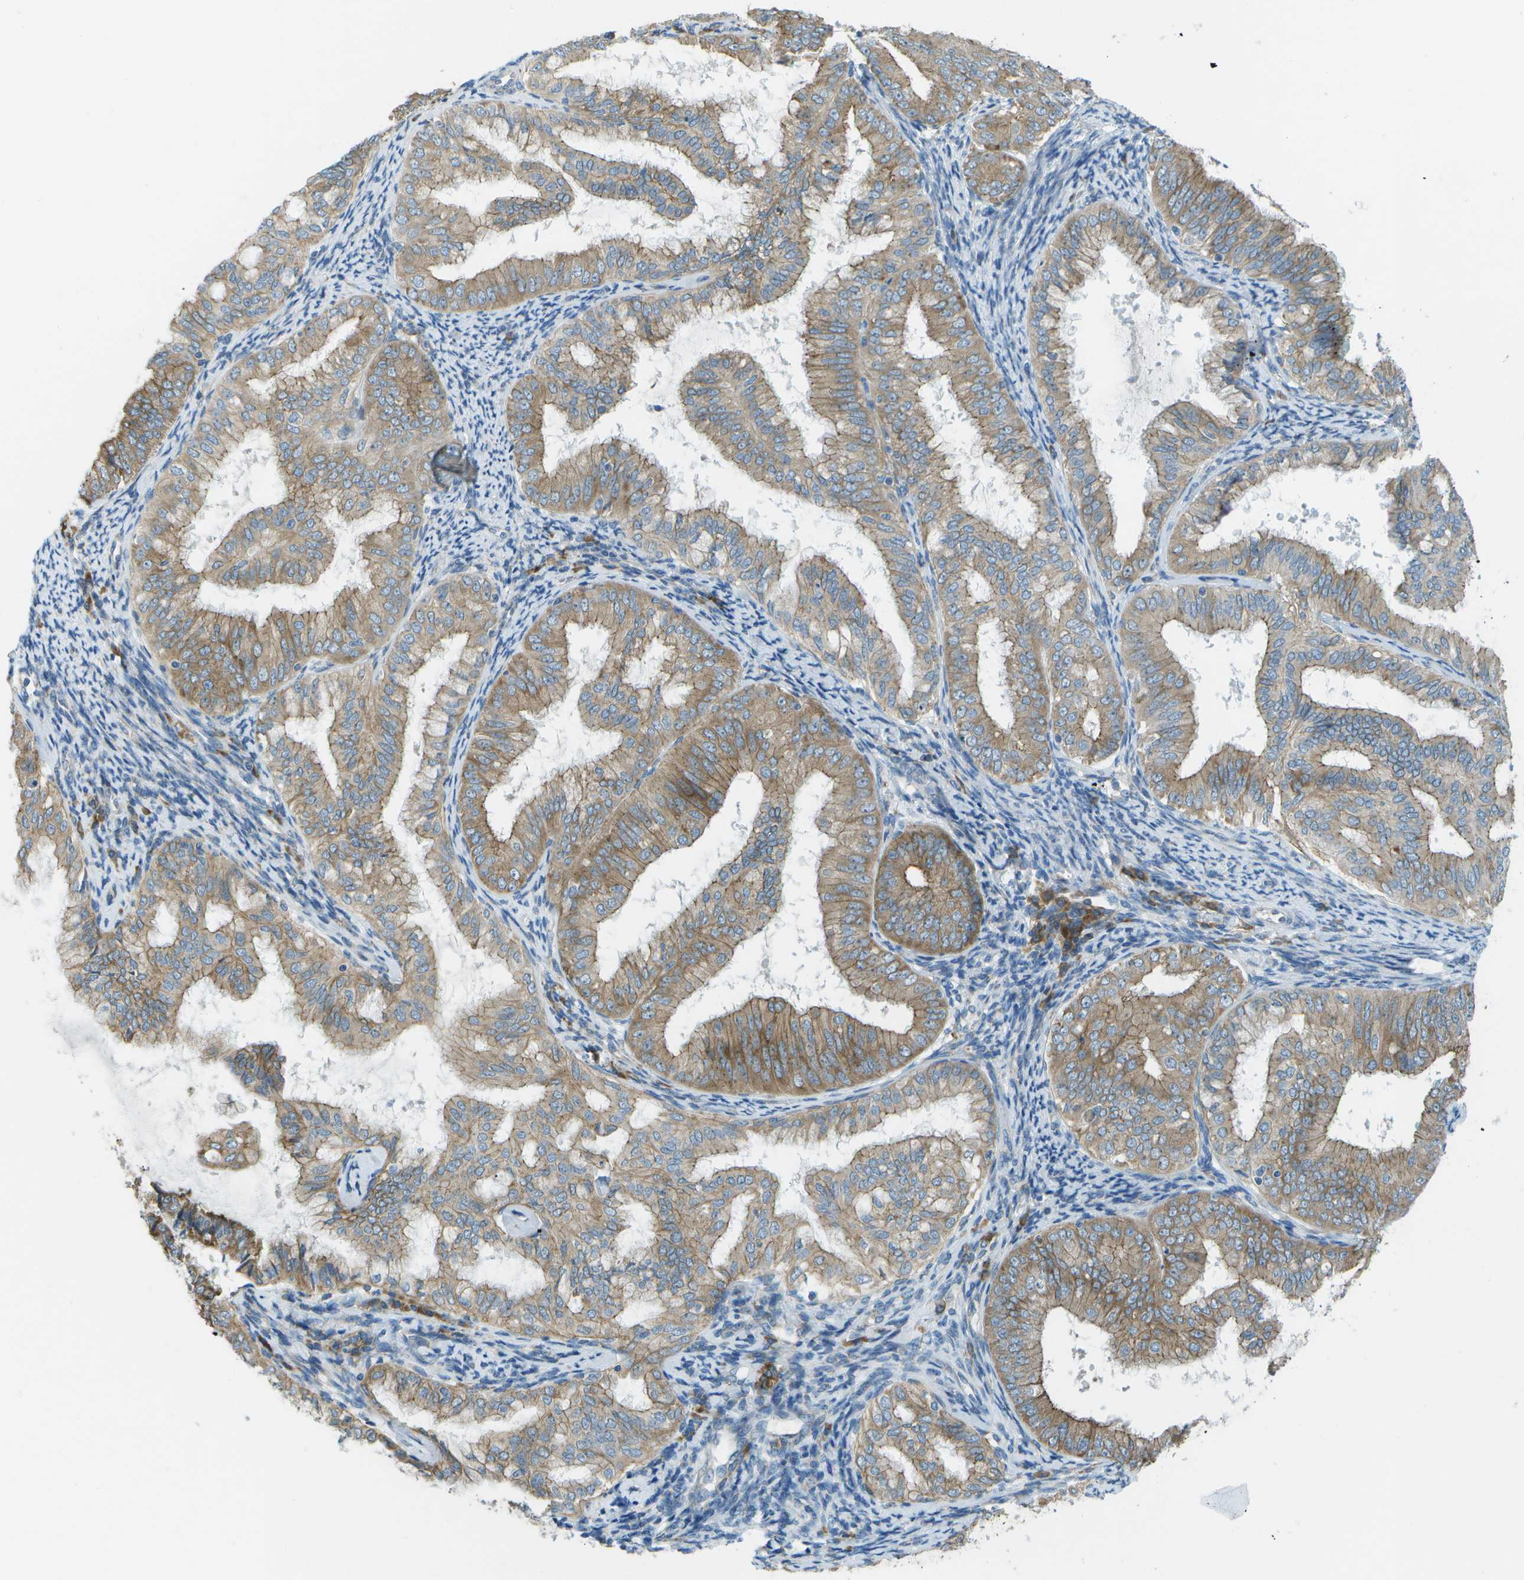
{"staining": {"intensity": "moderate", "quantity": ">75%", "location": "cytoplasmic/membranous"}, "tissue": "endometrial cancer", "cell_type": "Tumor cells", "image_type": "cancer", "snomed": [{"axis": "morphology", "description": "Adenocarcinoma, NOS"}, {"axis": "topography", "description": "Endometrium"}], "caption": "Adenocarcinoma (endometrial) was stained to show a protein in brown. There is medium levels of moderate cytoplasmic/membranous expression in about >75% of tumor cells.", "gene": "KCTD3", "patient": {"sex": "female", "age": 63}}